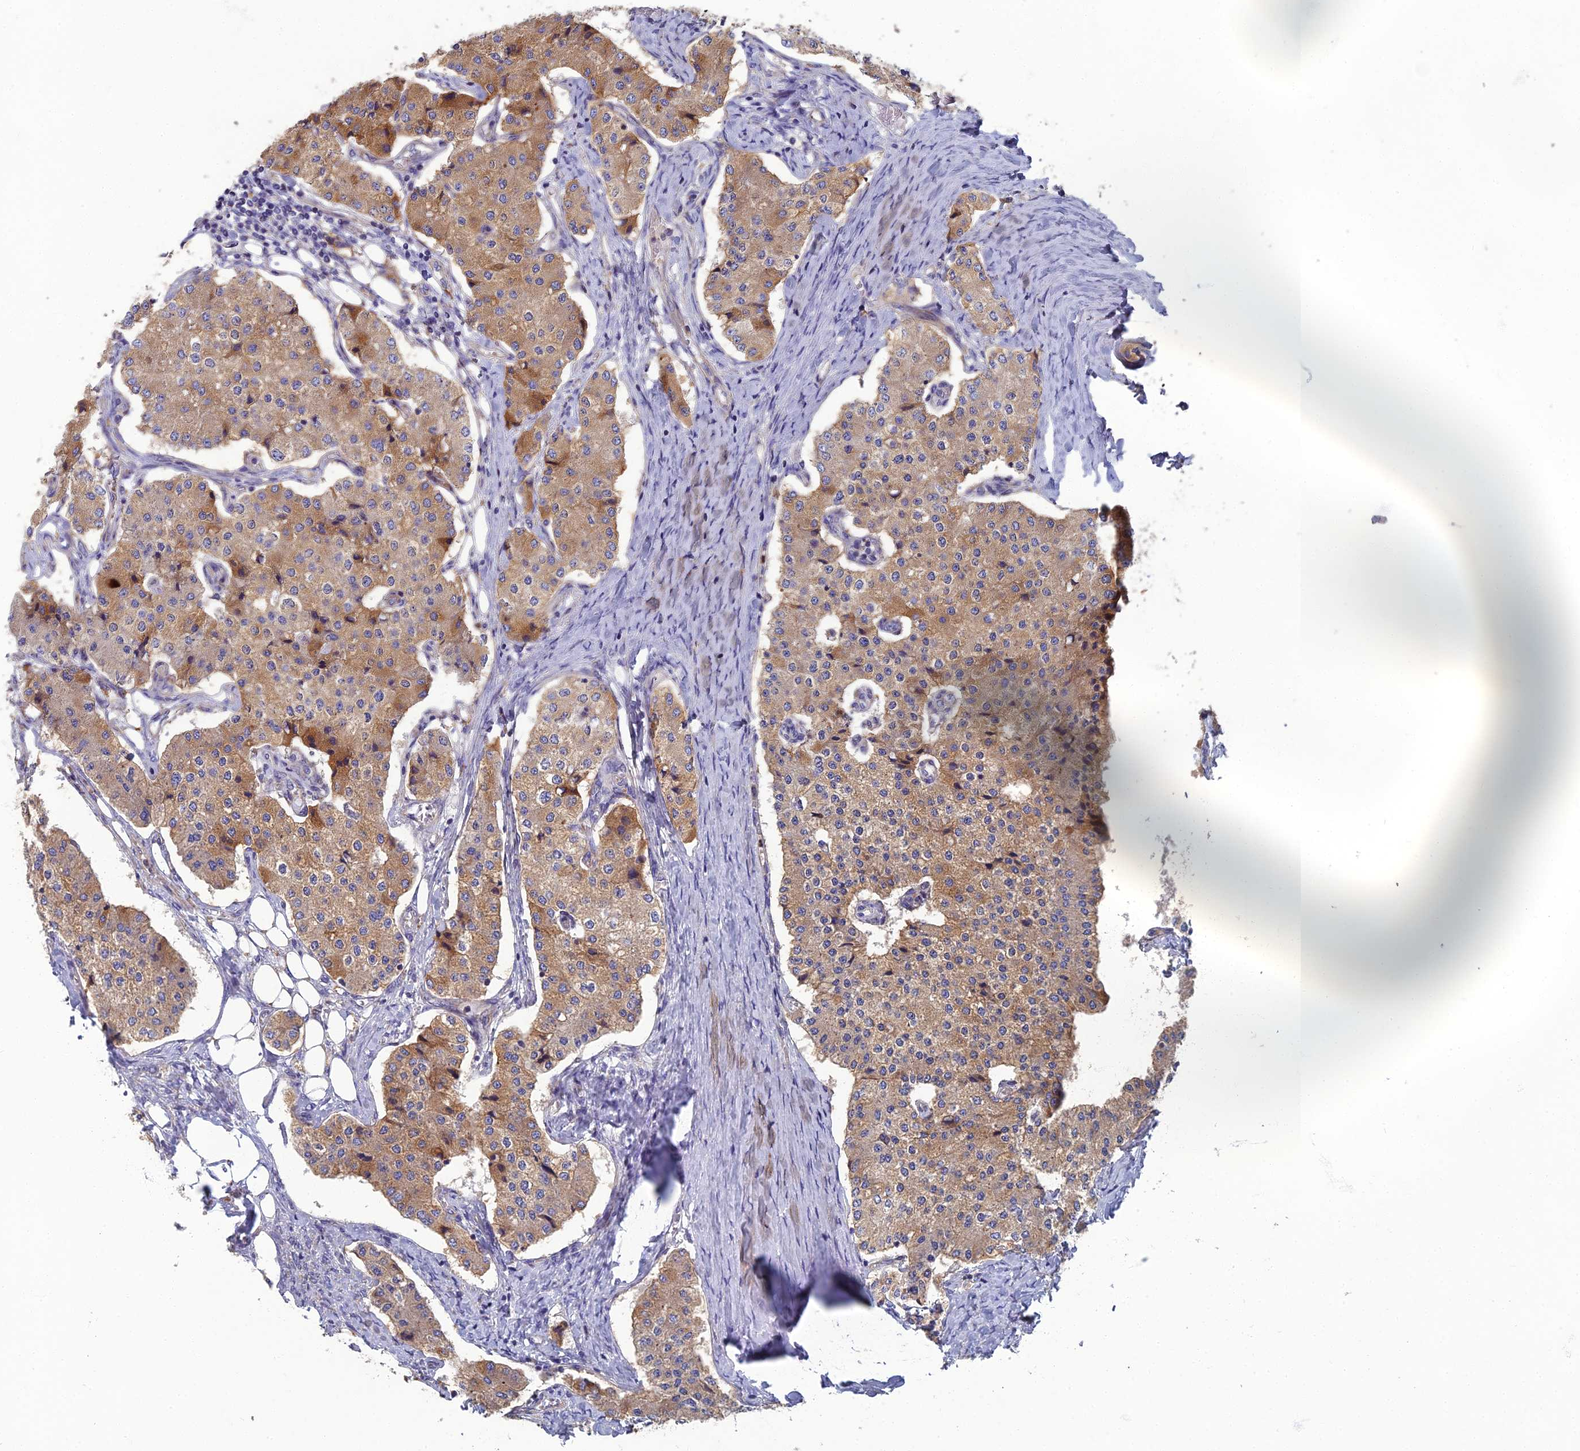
{"staining": {"intensity": "weak", "quantity": ">75%", "location": "cytoplasmic/membranous"}, "tissue": "carcinoid", "cell_type": "Tumor cells", "image_type": "cancer", "snomed": [{"axis": "morphology", "description": "Carcinoid, malignant, NOS"}, {"axis": "topography", "description": "Colon"}], "caption": "The immunohistochemical stain highlights weak cytoplasmic/membranous positivity in tumor cells of malignant carcinoid tissue. (brown staining indicates protein expression, while blue staining denotes nuclei).", "gene": "RNASEK", "patient": {"sex": "female", "age": 52}}